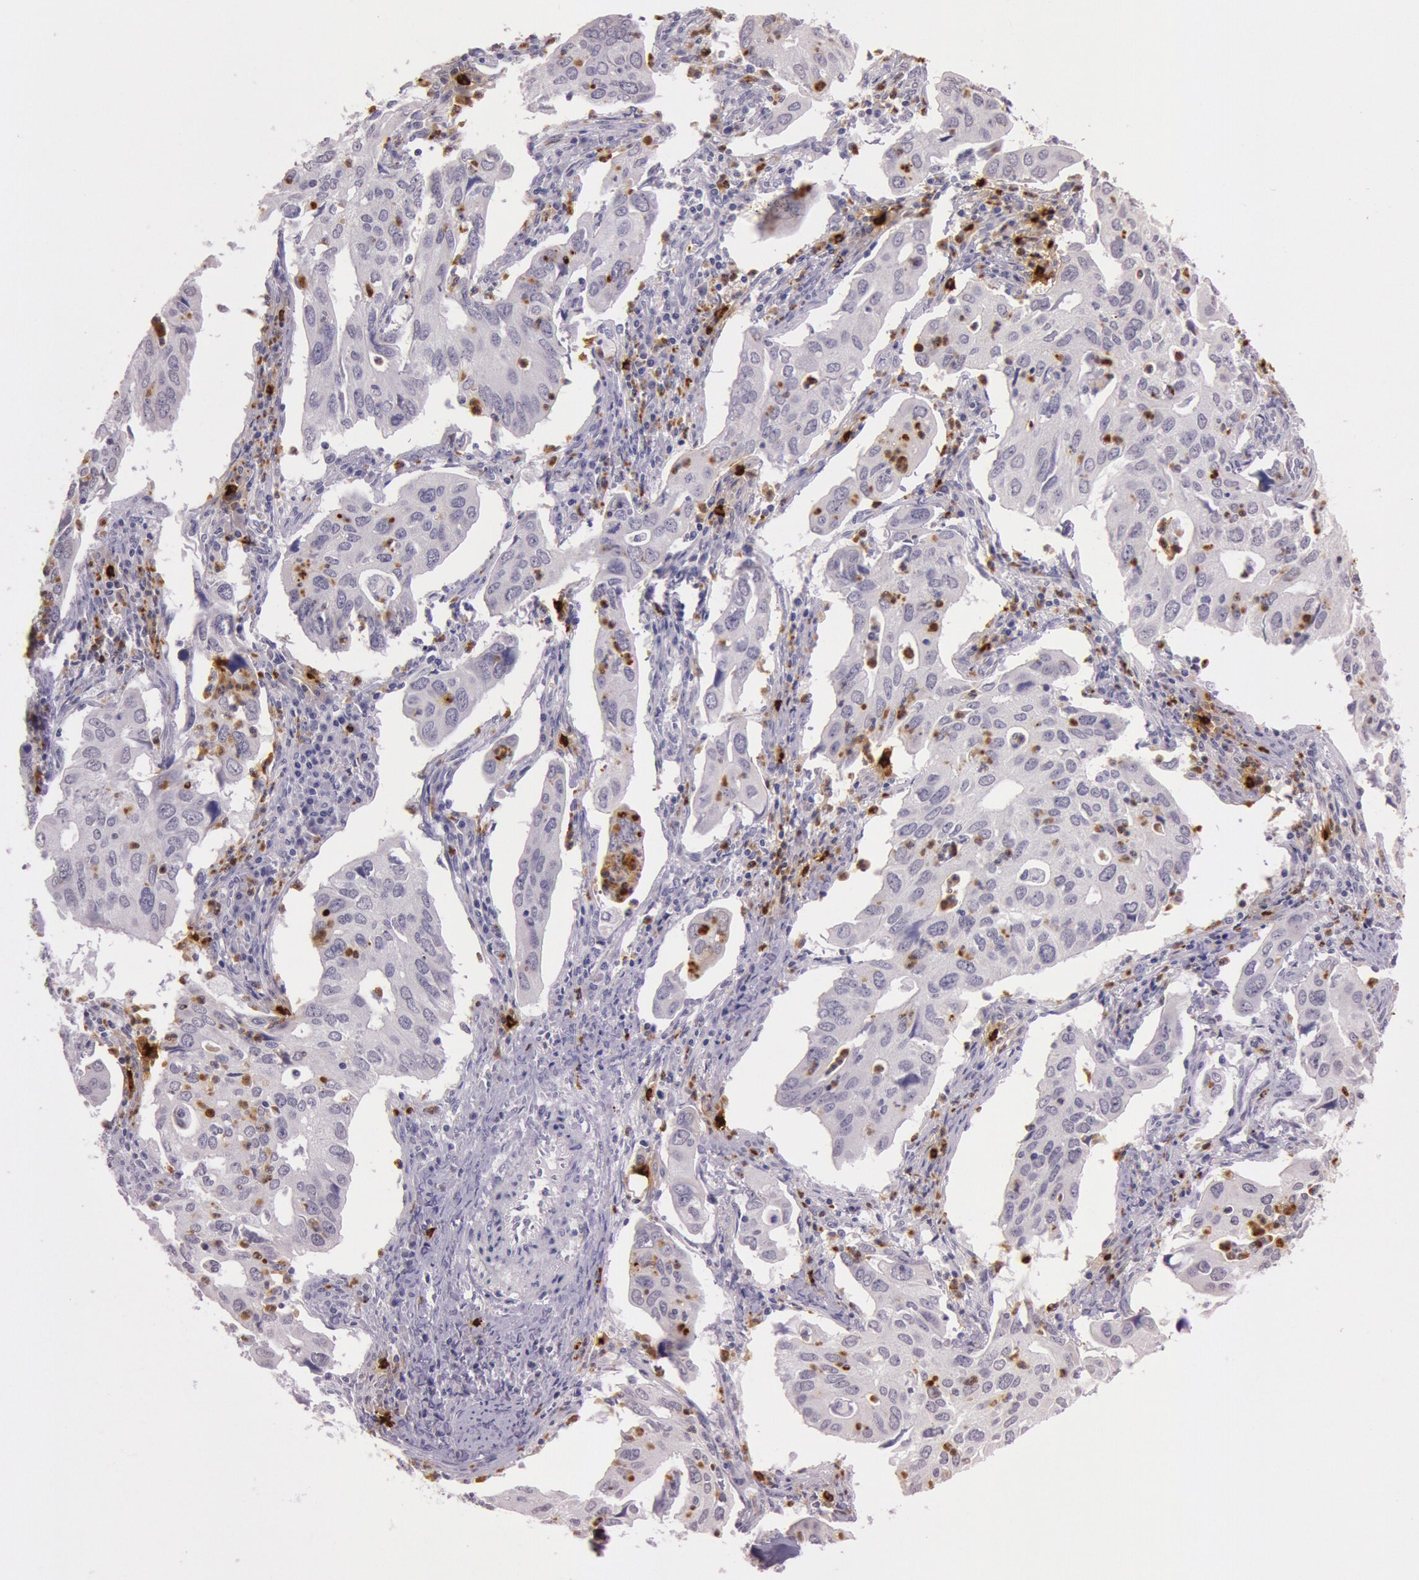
{"staining": {"intensity": "negative", "quantity": "none", "location": "none"}, "tissue": "lung cancer", "cell_type": "Tumor cells", "image_type": "cancer", "snomed": [{"axis": "morphology", "description": "Adenocarcinoma, NOS"}, {"axis": "topography", "description": "Lung"}], "caption": "Adenocarcinoma (lung) was stained to show a protein in brown. There is no significant expression in tumor cells. (DAB IHC visualized using brightfield microscopy, high magnification).", "gene": "KDM6A", "patient": {"sex": "male", "age": 48}}